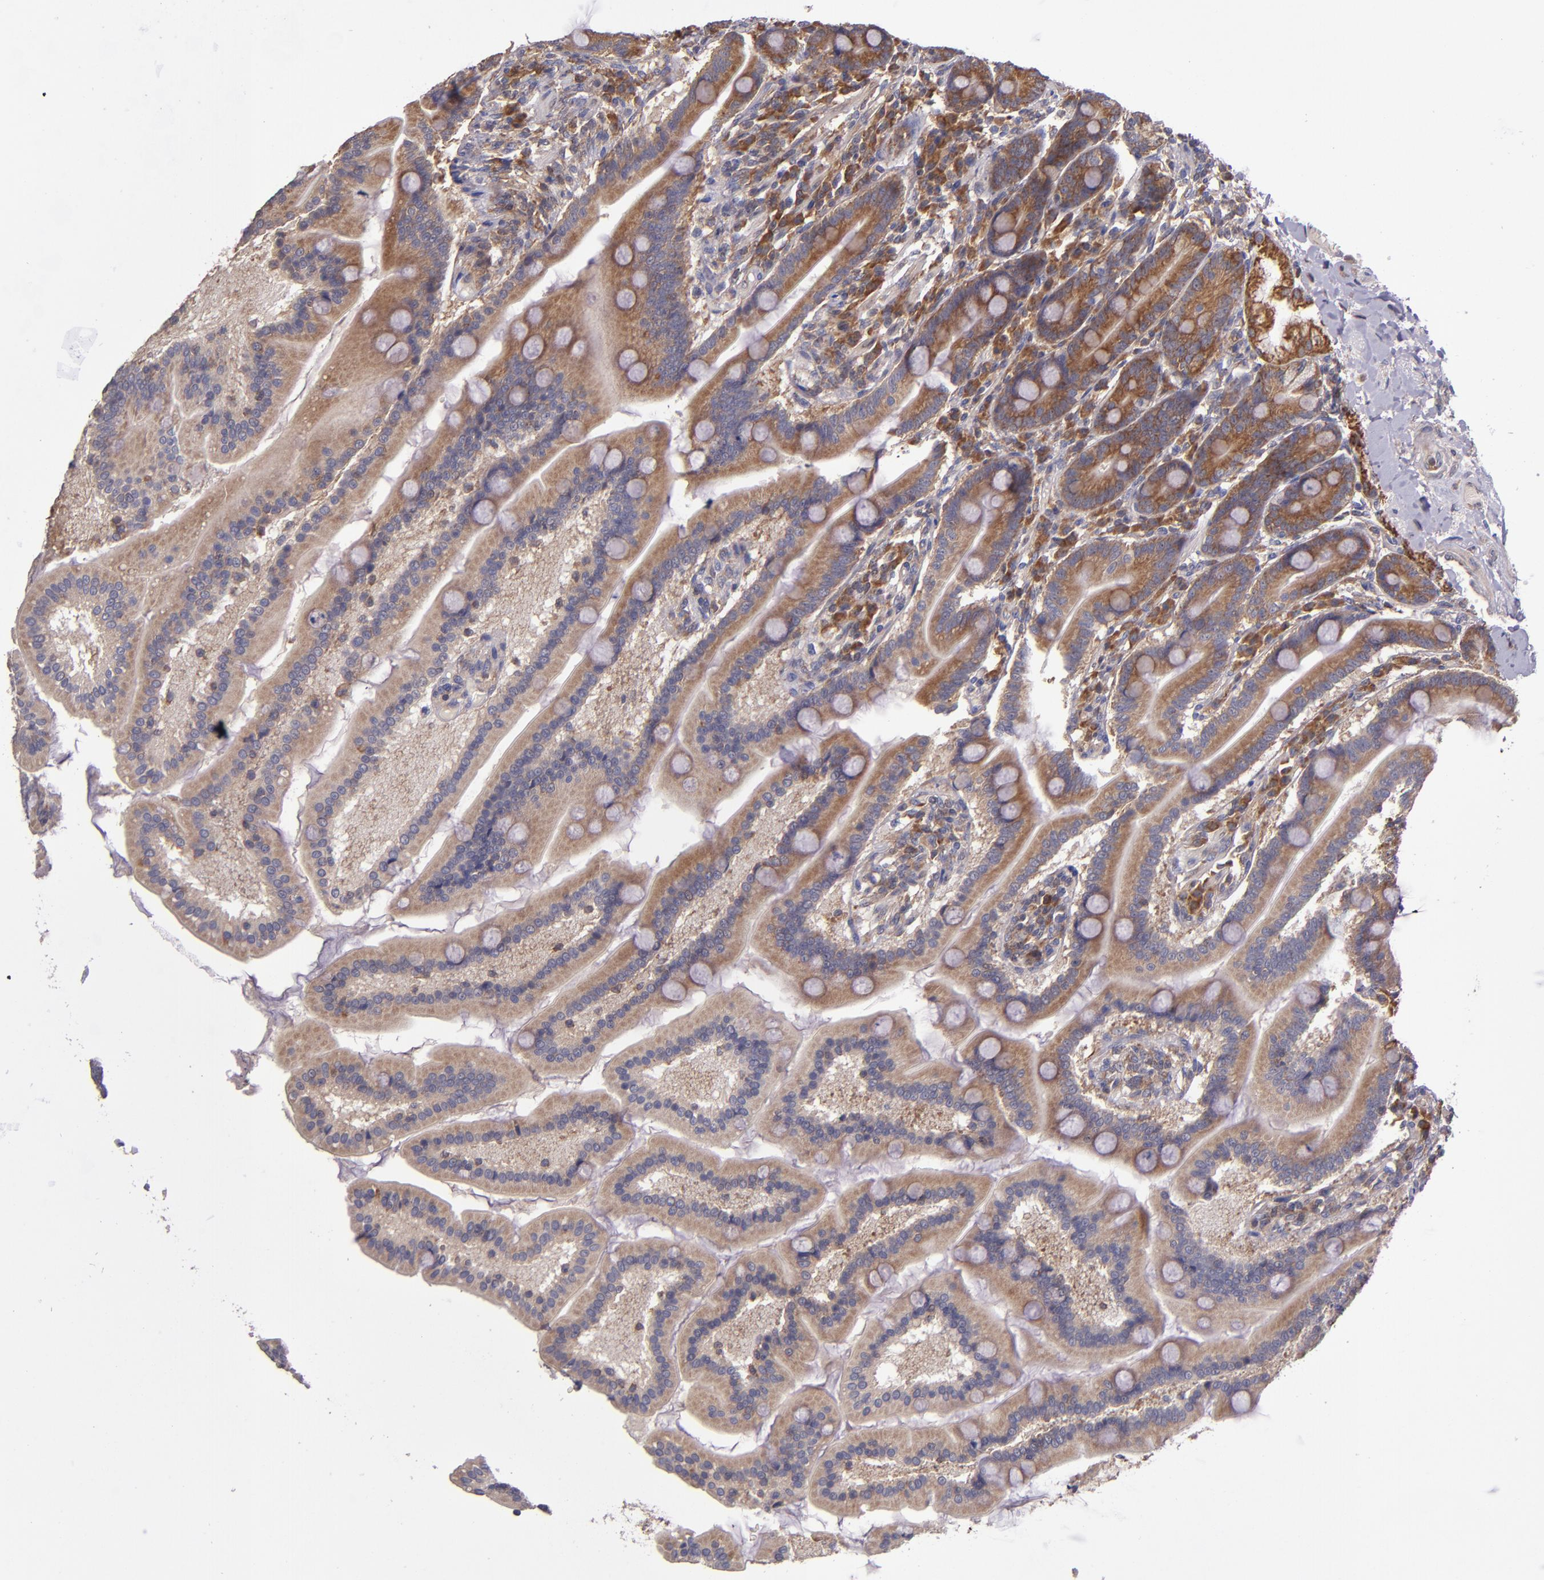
{"staining": {"intensity": "strong", "quantity": ">75%", "location": "cytoplasmic/membranous"}, "tissue": "duodenum", "cell_type": "Glandular cells", "image_type": "normal", "snomed": [{"axis": "morphology", "description": "Normal tissue, NOS"}, {"axis": "topography", "description": "Duodenum"}], "caption": "Immunohistochemical staining of unremarkable human duodenum demonstrates strong cytoplasmic/membranous protein positivity in about >75% of glandular cells. The staining was performed using DAB (3,3'-diaminobenzidine) to visualize the protein expression in brown, while the nuclei were stained in blue with hematoxylin (Magnification: 20x).", "gene": "EIF4ENIF1", "patient": {"sex": "female", "age": 64}}